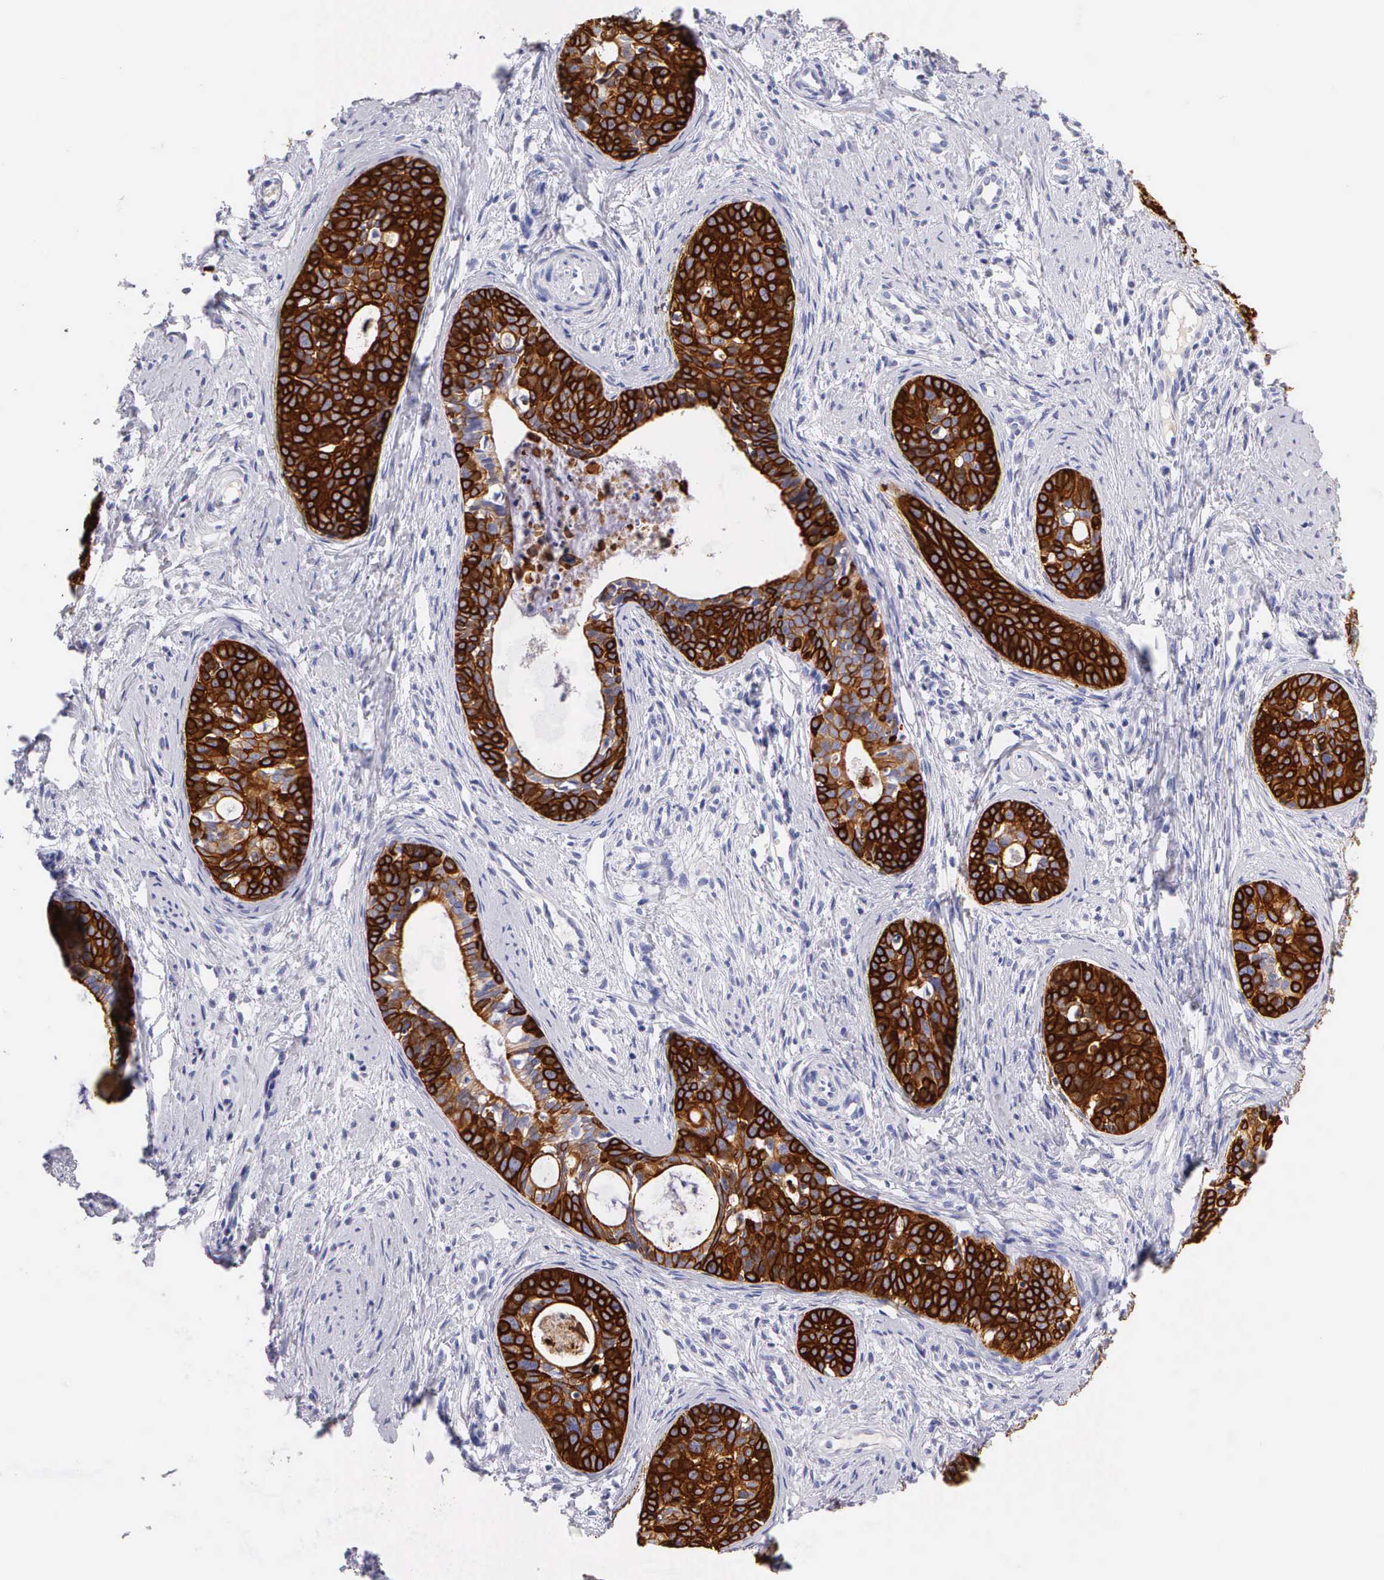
{"staining": {"intensity": "strong", "quantity": ">75%", "location": "cytoplasmic/membranous"}, "tissue": "cervical cancer", "cell_type": "Tumor cells", "image_type": "cancer", "snomed": [{"axis": "morphology", "description": "Squamous cell carcinoma, NOS"}, {"axis": "topography", "description": "Cervix"}], "caption": "Approximately >75% of tumor cells in cervical squamous cell carcinoma reveal strong cytoplasmic/membranous protein expression as visualized by brown immunohistochemical staining.", "gene": "KRT17", "patient": {"sex": "female", "age": 34}}